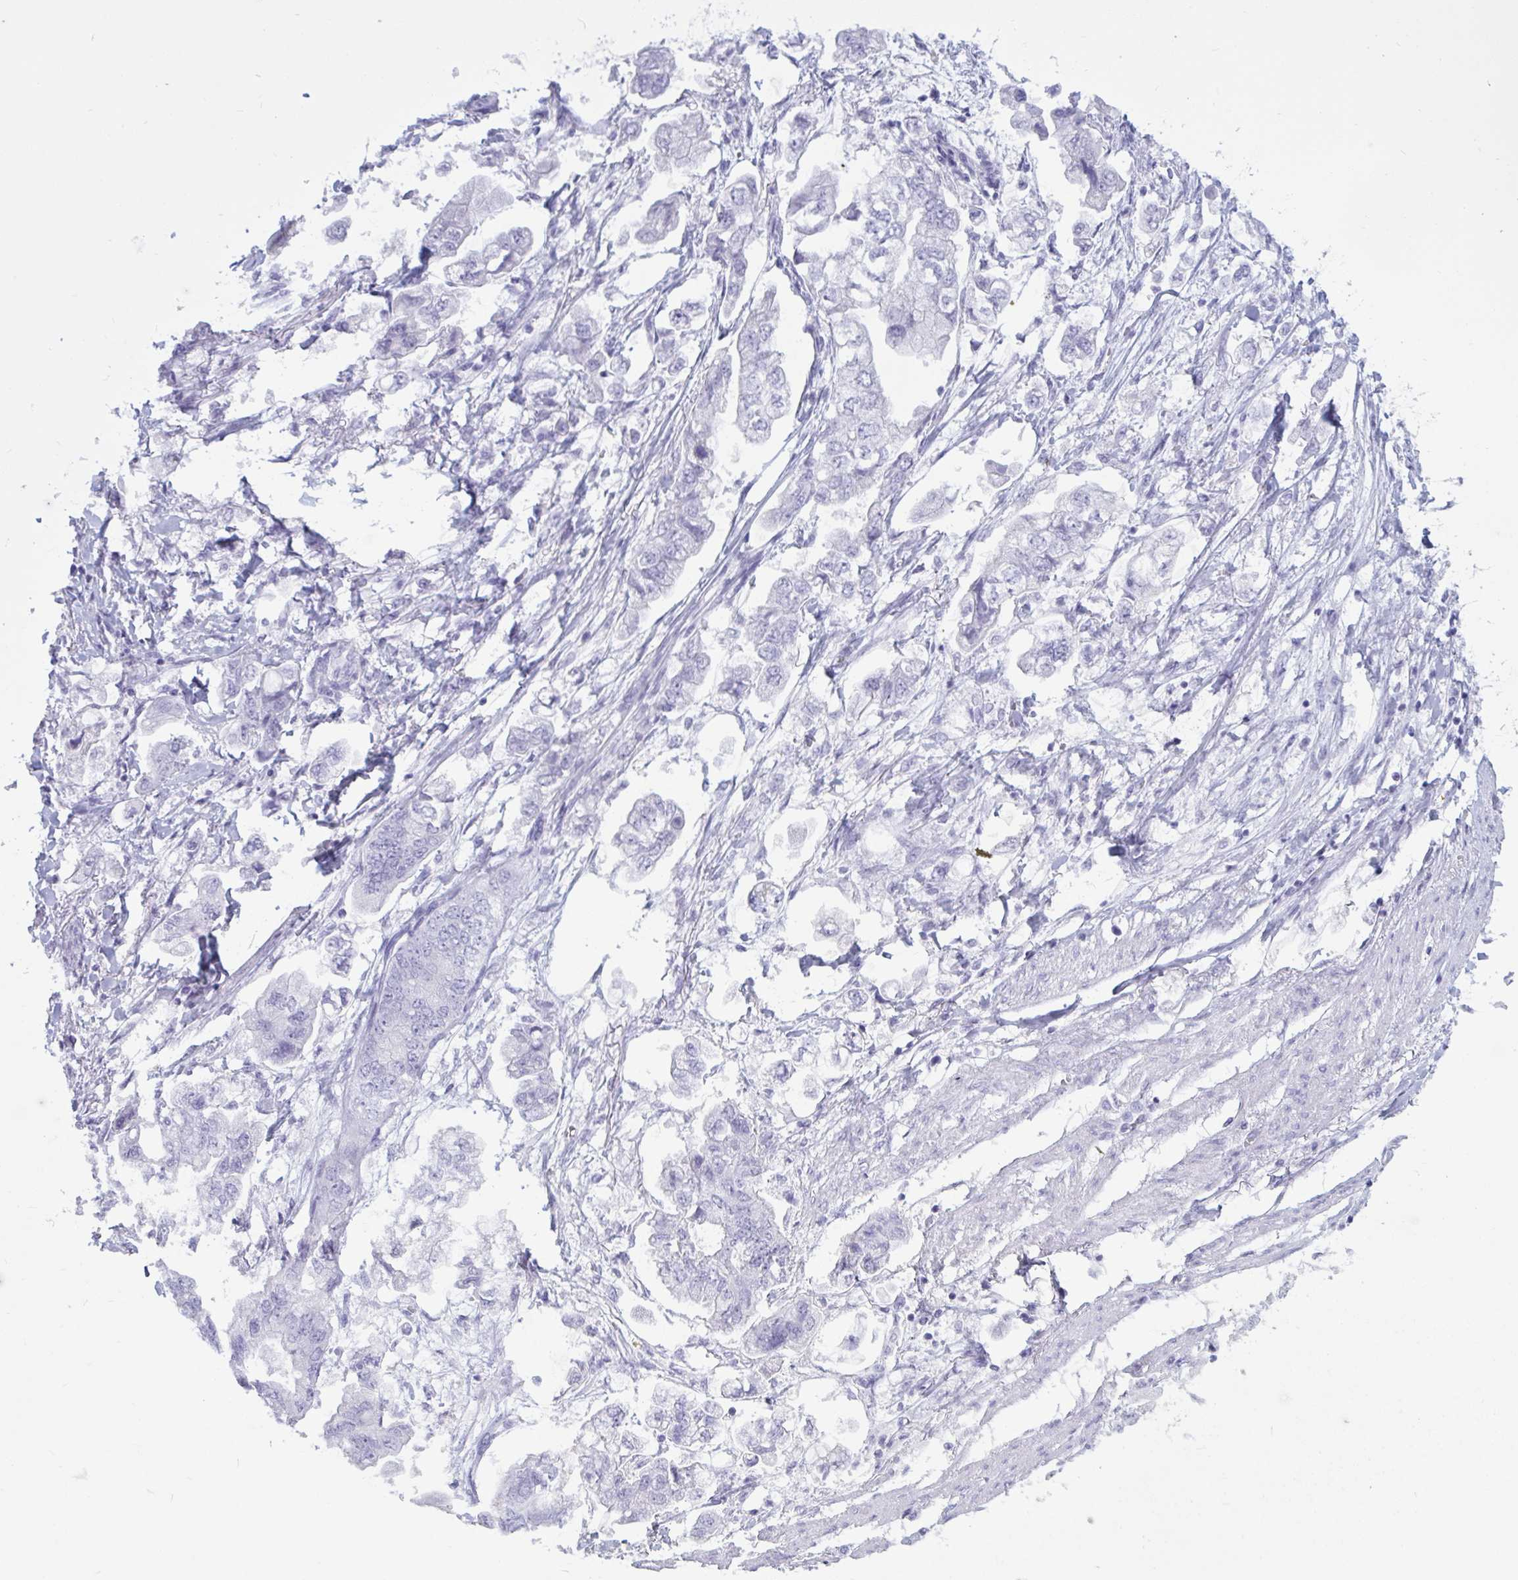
{"staining": {"intensity": "negative", "quantity": "none", "location": "none"}, "tissue": "stomach cancer", "cell_type": "Tumor cells", "image_type": "cancer", "snomed": [{"axis": "morphology", "description": "Adenocarcinoma, NOS"}, {"axis": "topography", "description": "Stomach"}], "caption": "Stomach cancer (adenocarcinoma) was stained to show a protein in brown. There is no significant expression in tumor cells. (DAB immunohistochemistry, high magnification).", "gene": "BBS10", "patient": {"sex": "male", "age": 62}}